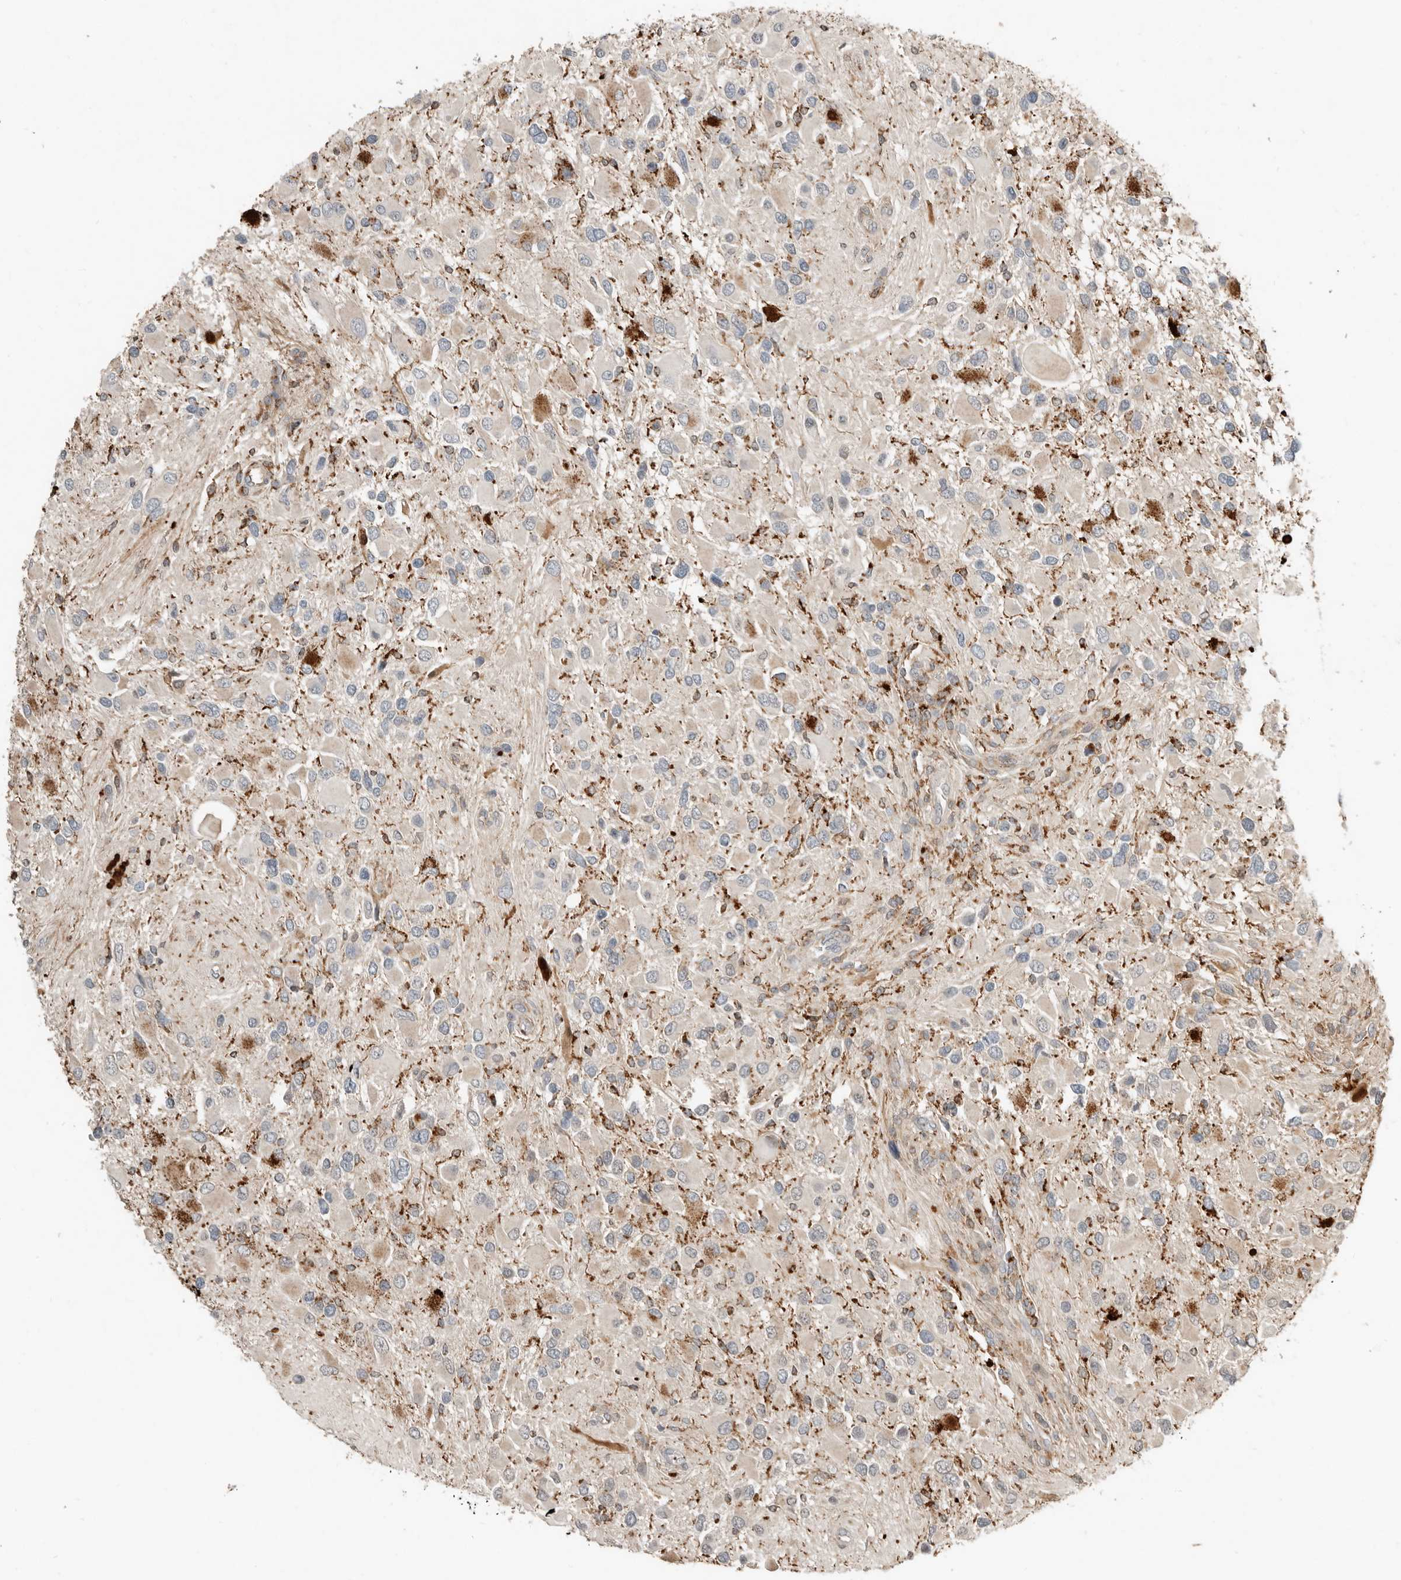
{"staining": {"intensity": "weak", "quantity": "<25%", "location": "cytoplasmic/membranous"}, "tissue": "glioma", "cell_type": "Tumor cells", "image_type": "cancer", "snomed": [{"axis": "morphology", "description": "Glioma, malignant, High grade"}, {"axis": "topography", "description": "Brain"}], "caption": "Micrograph shows no significant protein positivity in tumor cells of glioma. The staining is performed using DAB (3,3'-diaminobenzidine) brown chromogen with nuclei counter-stained in using hematoxylin.", "gene": "KLHL38", "patient": {"sex": "male", "age": 53}}